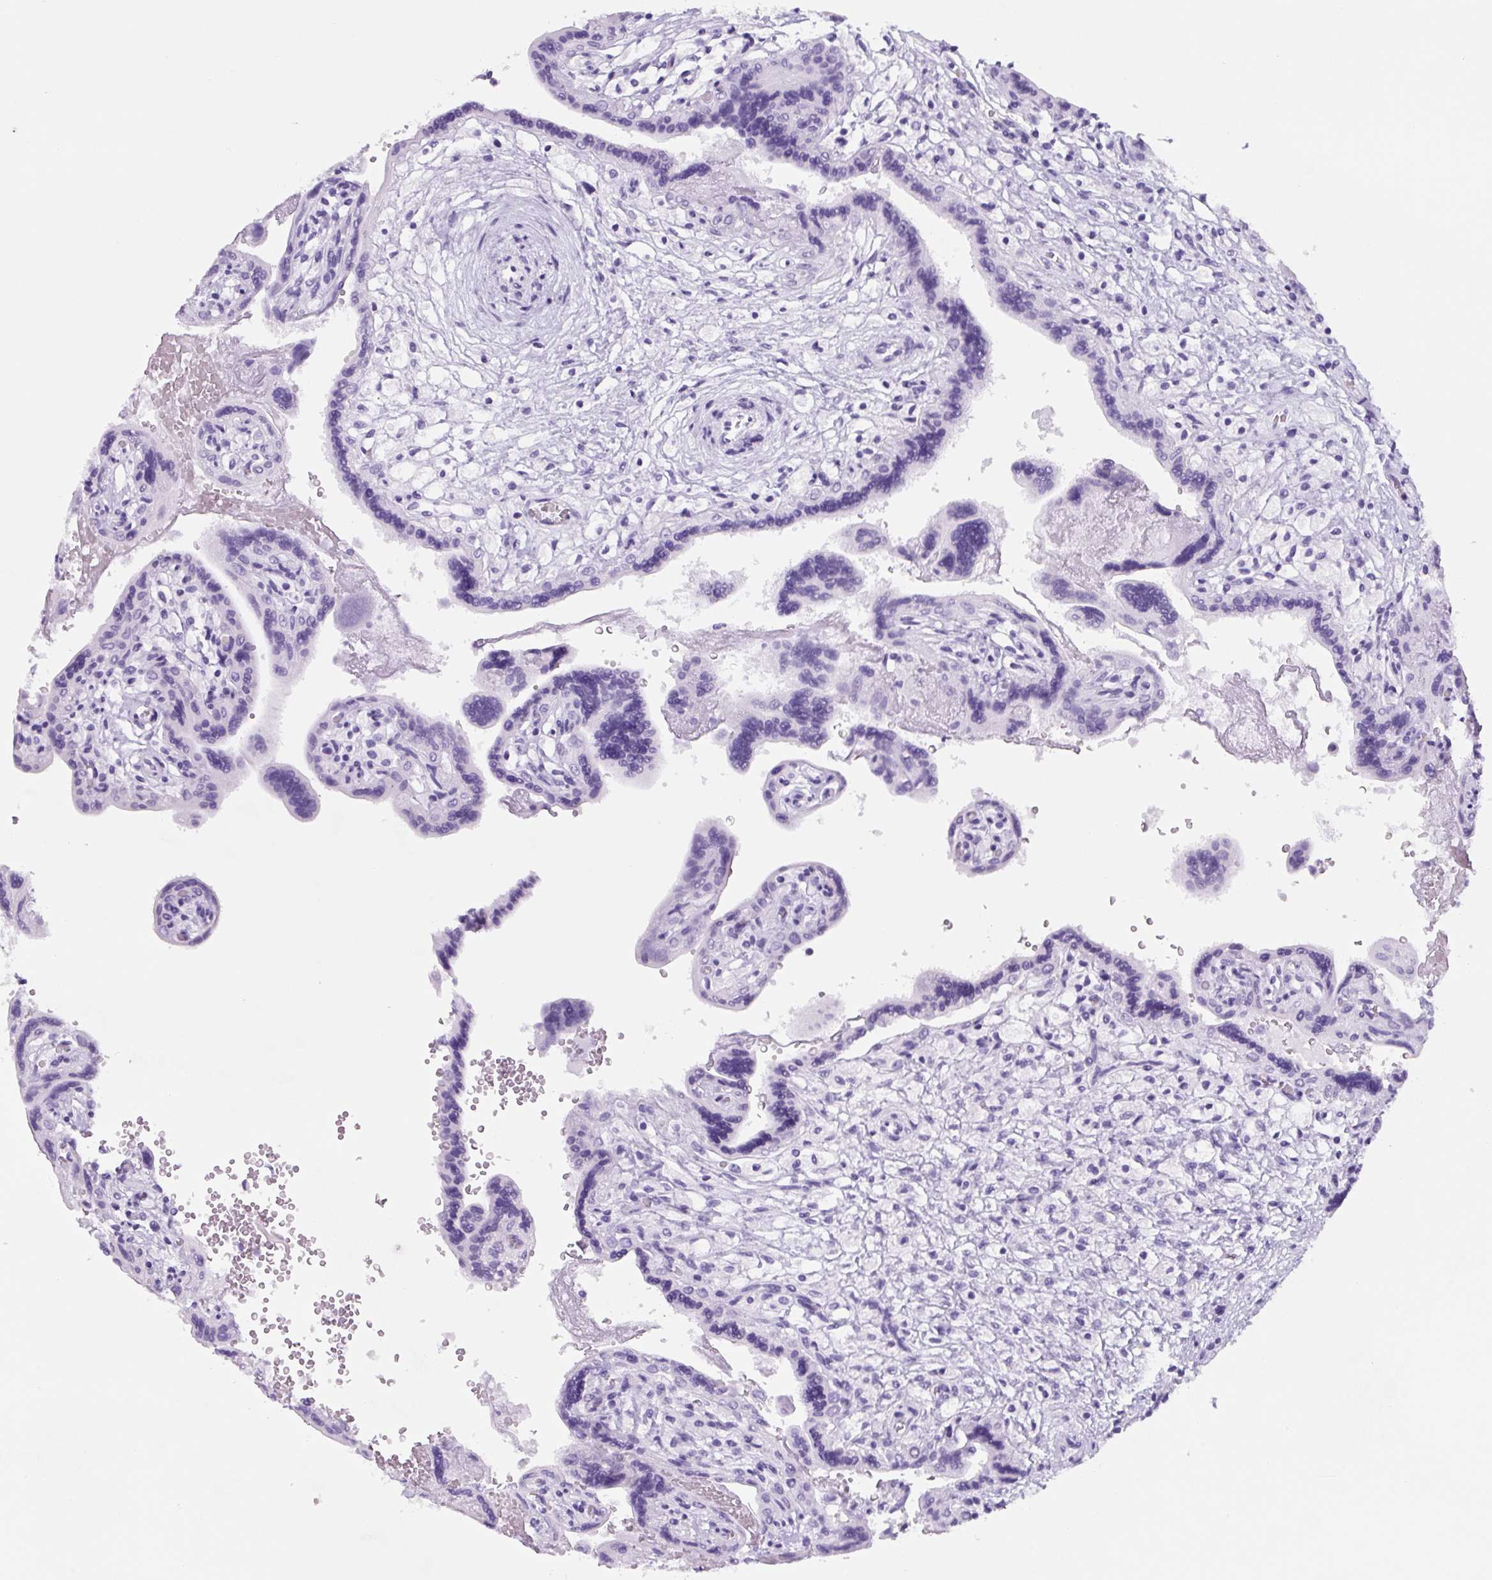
{"staining": {"intensity": "negative", "quantity": "none", "location": "none"}, "tissue": "placenta", "cell_type": "Decidual cells", "image_type": "normal", "snomed": [{"axis": "morphology", "description": "Normal tissue, NOS"}, {"axis": "topography", "description": "Placenta"}], "caption": "Immunohistochemical staining of unremarkable placenta demonstrates no significant staining in decidual cells. (IHC, brightfield microscopy, high magnification).", "gene": "TNFRSF8", "patient": {"sex": "female", "age": 37}}